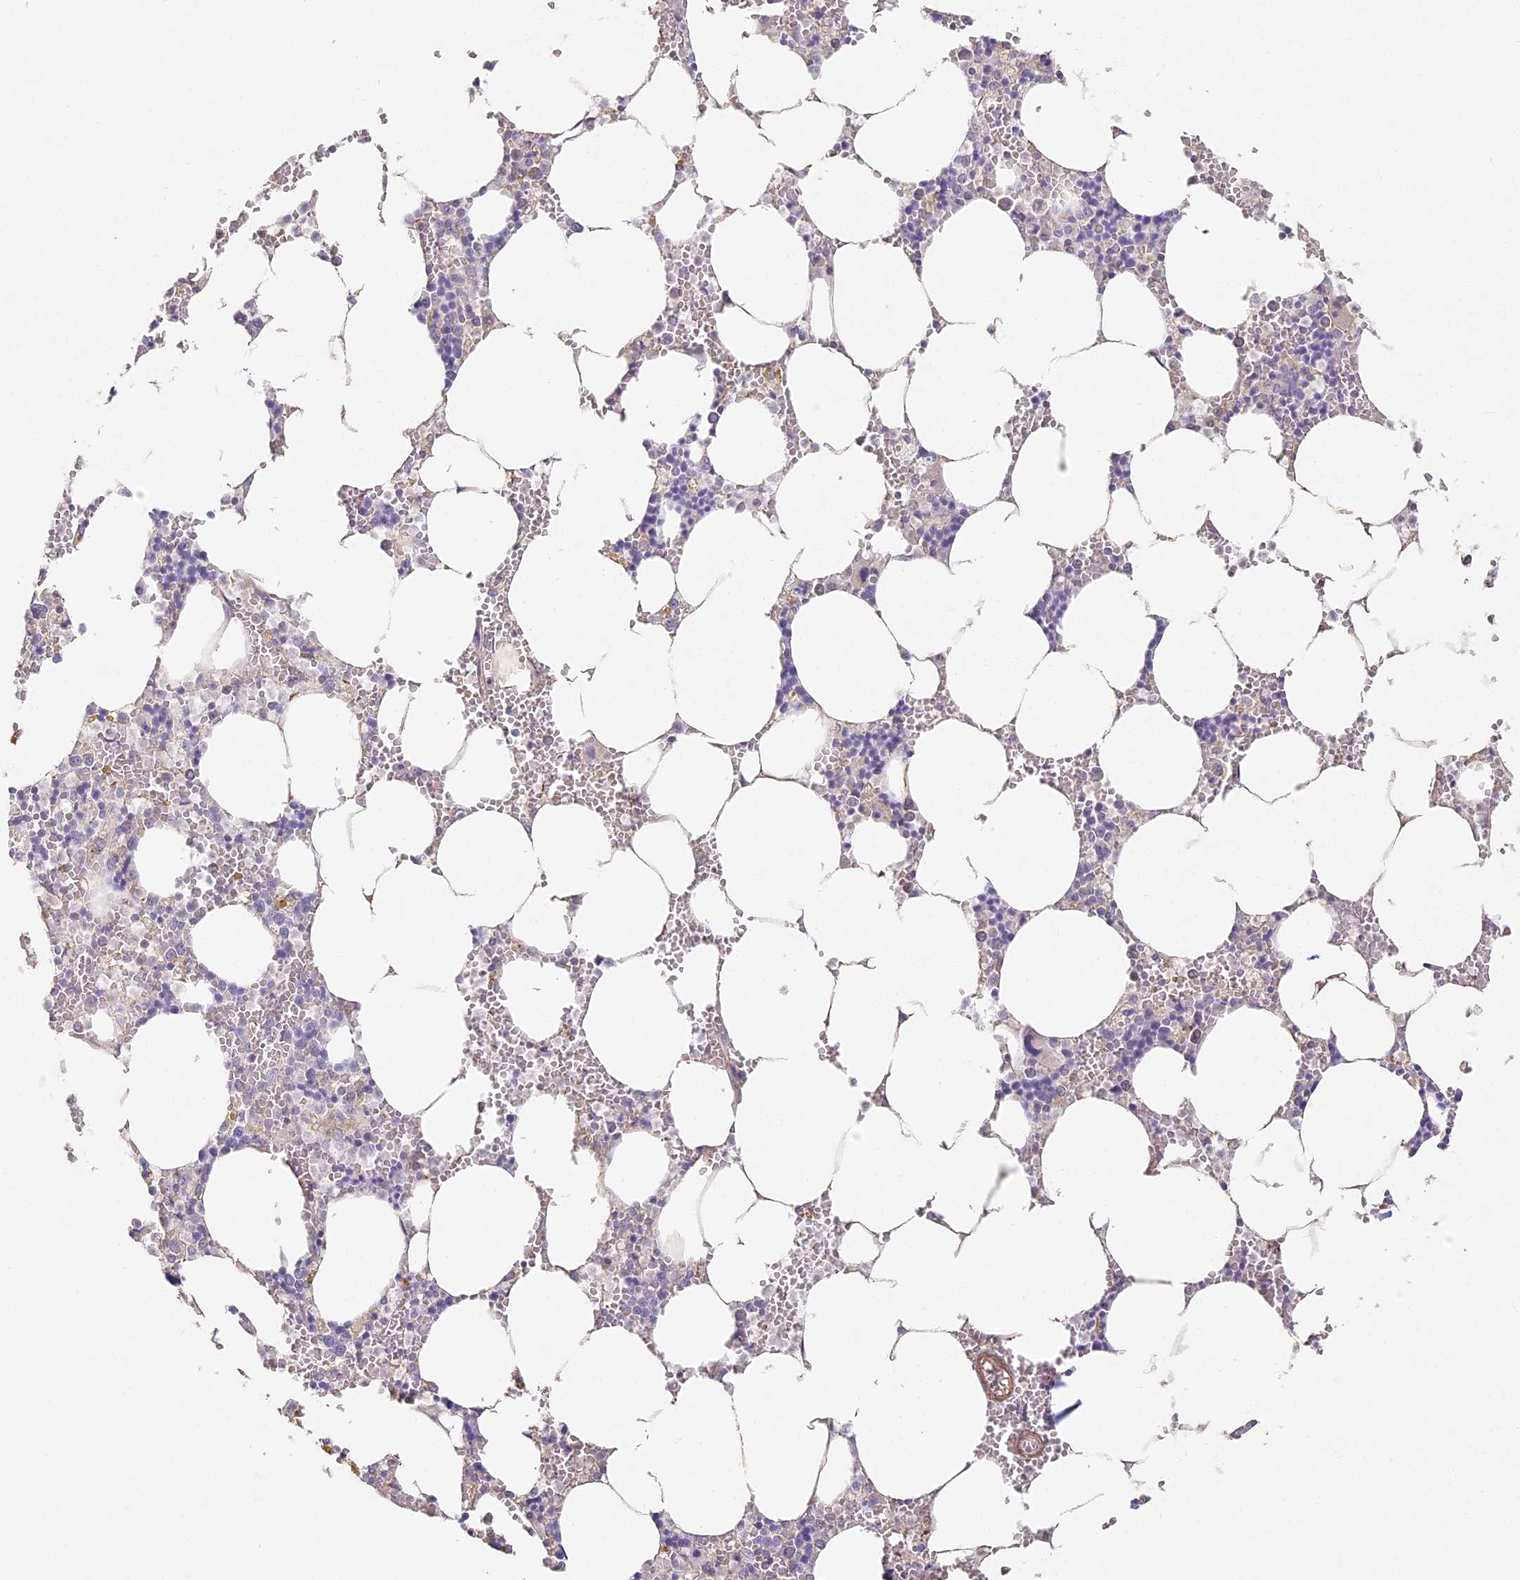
{"staining": {"intensity": "negative", "quantity": "none", "location": "none"}, "tissue": "bone marrow", "cell_type": "Hematopoietic cells", "image_type": "normal", "snomed": [{"axis": "morphology", "description": "Normal tissue, NOS"}, {"axis": "topography", "description": "Bone marrow"}], "caption": "This is a histopathology image of immunohistochemistry staining of normal bone marrow, which shows no positivity in hematopoietic cells.", "gene": "MED28", "patient": {"sex": "male", "age": 70}}